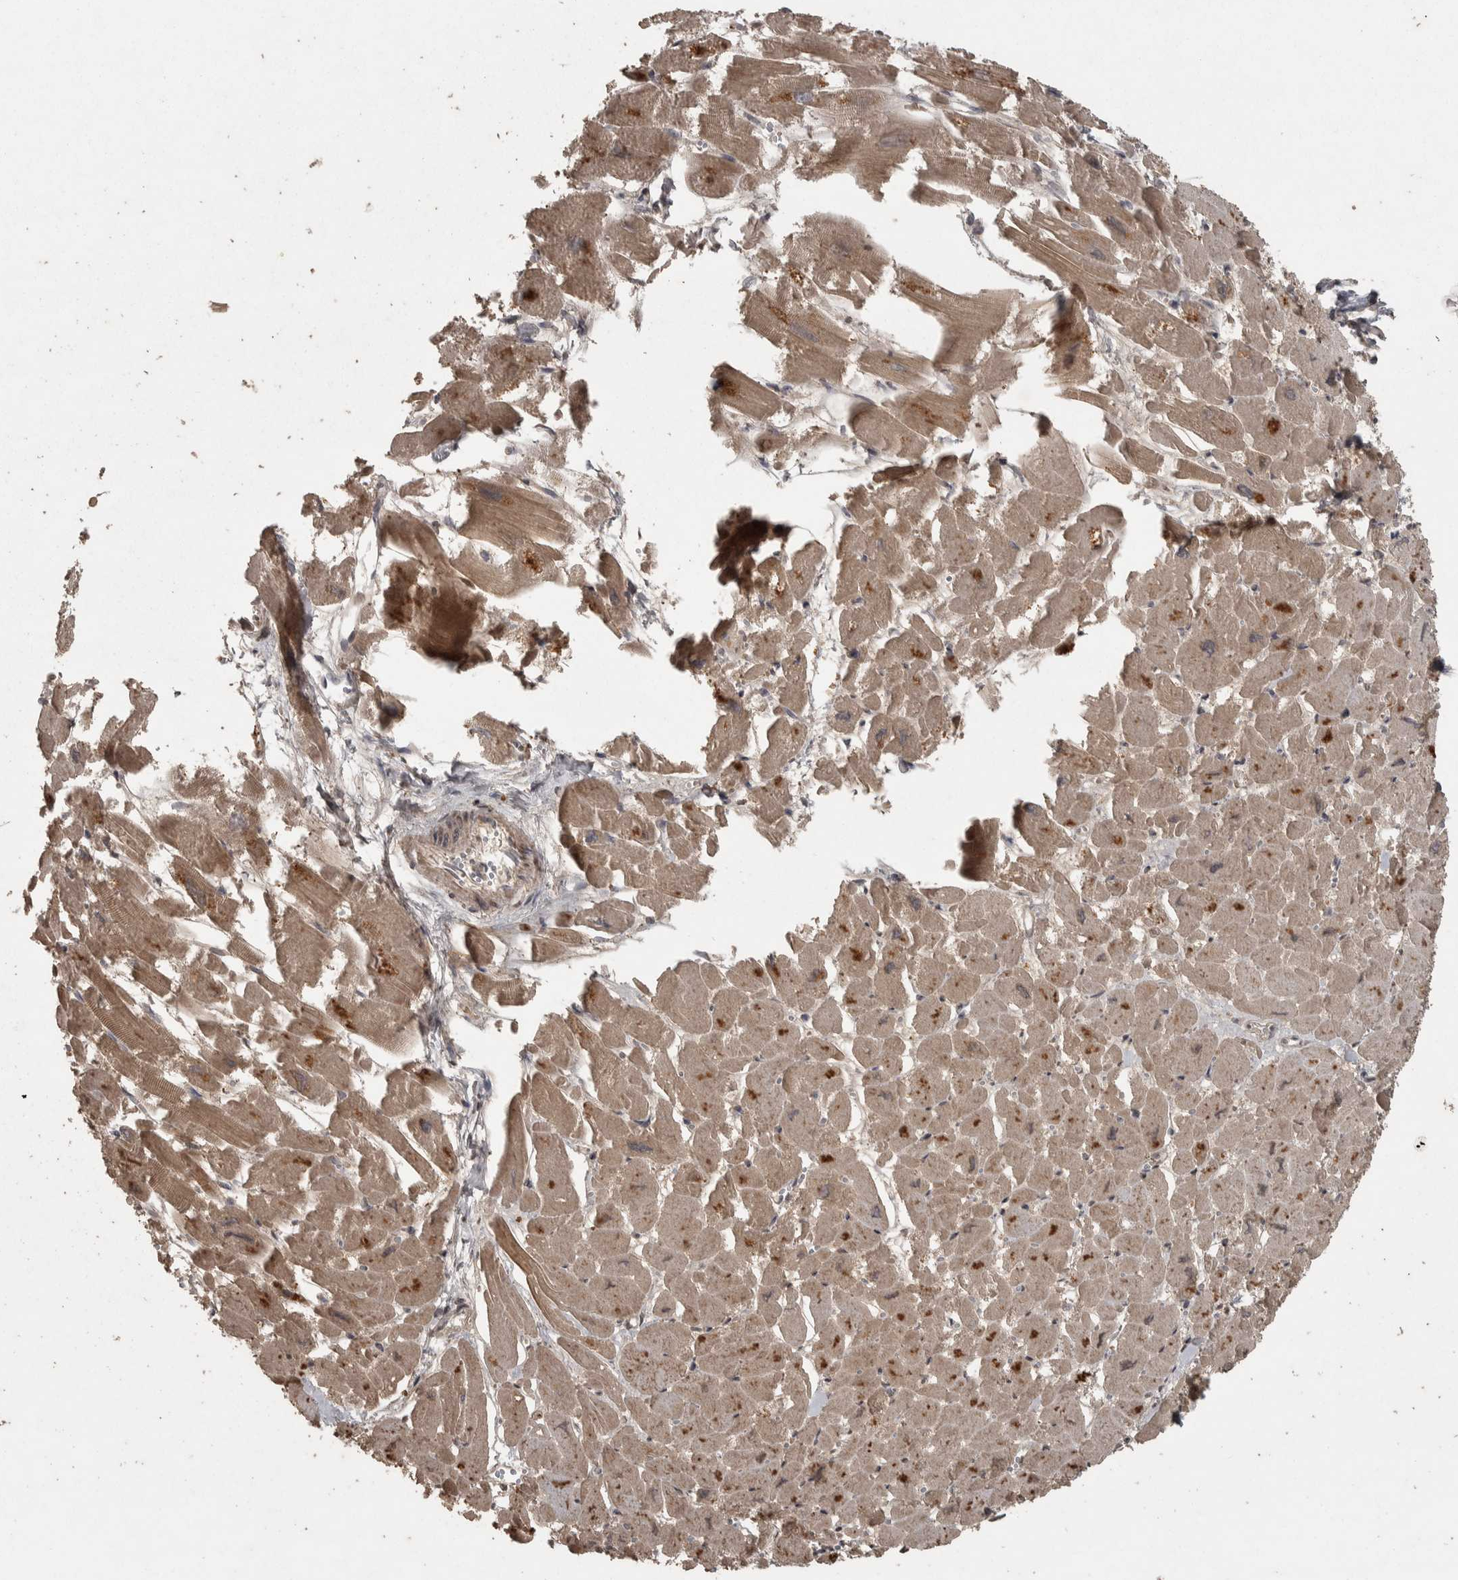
{"staining": {"intensity": "moderate", "quantity": ">75%", "location": "cytoplasmic/membranous"}, "tissue": "heart muscle", "cell_type": "Cardiomyocytes", "image_type": "normal", "snomed": [{"axis": "morphology", "description": "Normal tissue, NOS"}, {"axis": "topography", "description": "Heart"}], "caption": "Cardiomyocytes demonstrate medium levels of moderate cytoplasmic/membranous staining in approximately >75% of cells in normal heart muscle. (DAB (3,3'-diaminobenzidine) IHC with brightfield microscopy, high magnification).", "gene": "ACO1", "patient": {"sex": "male", "age": 54}}